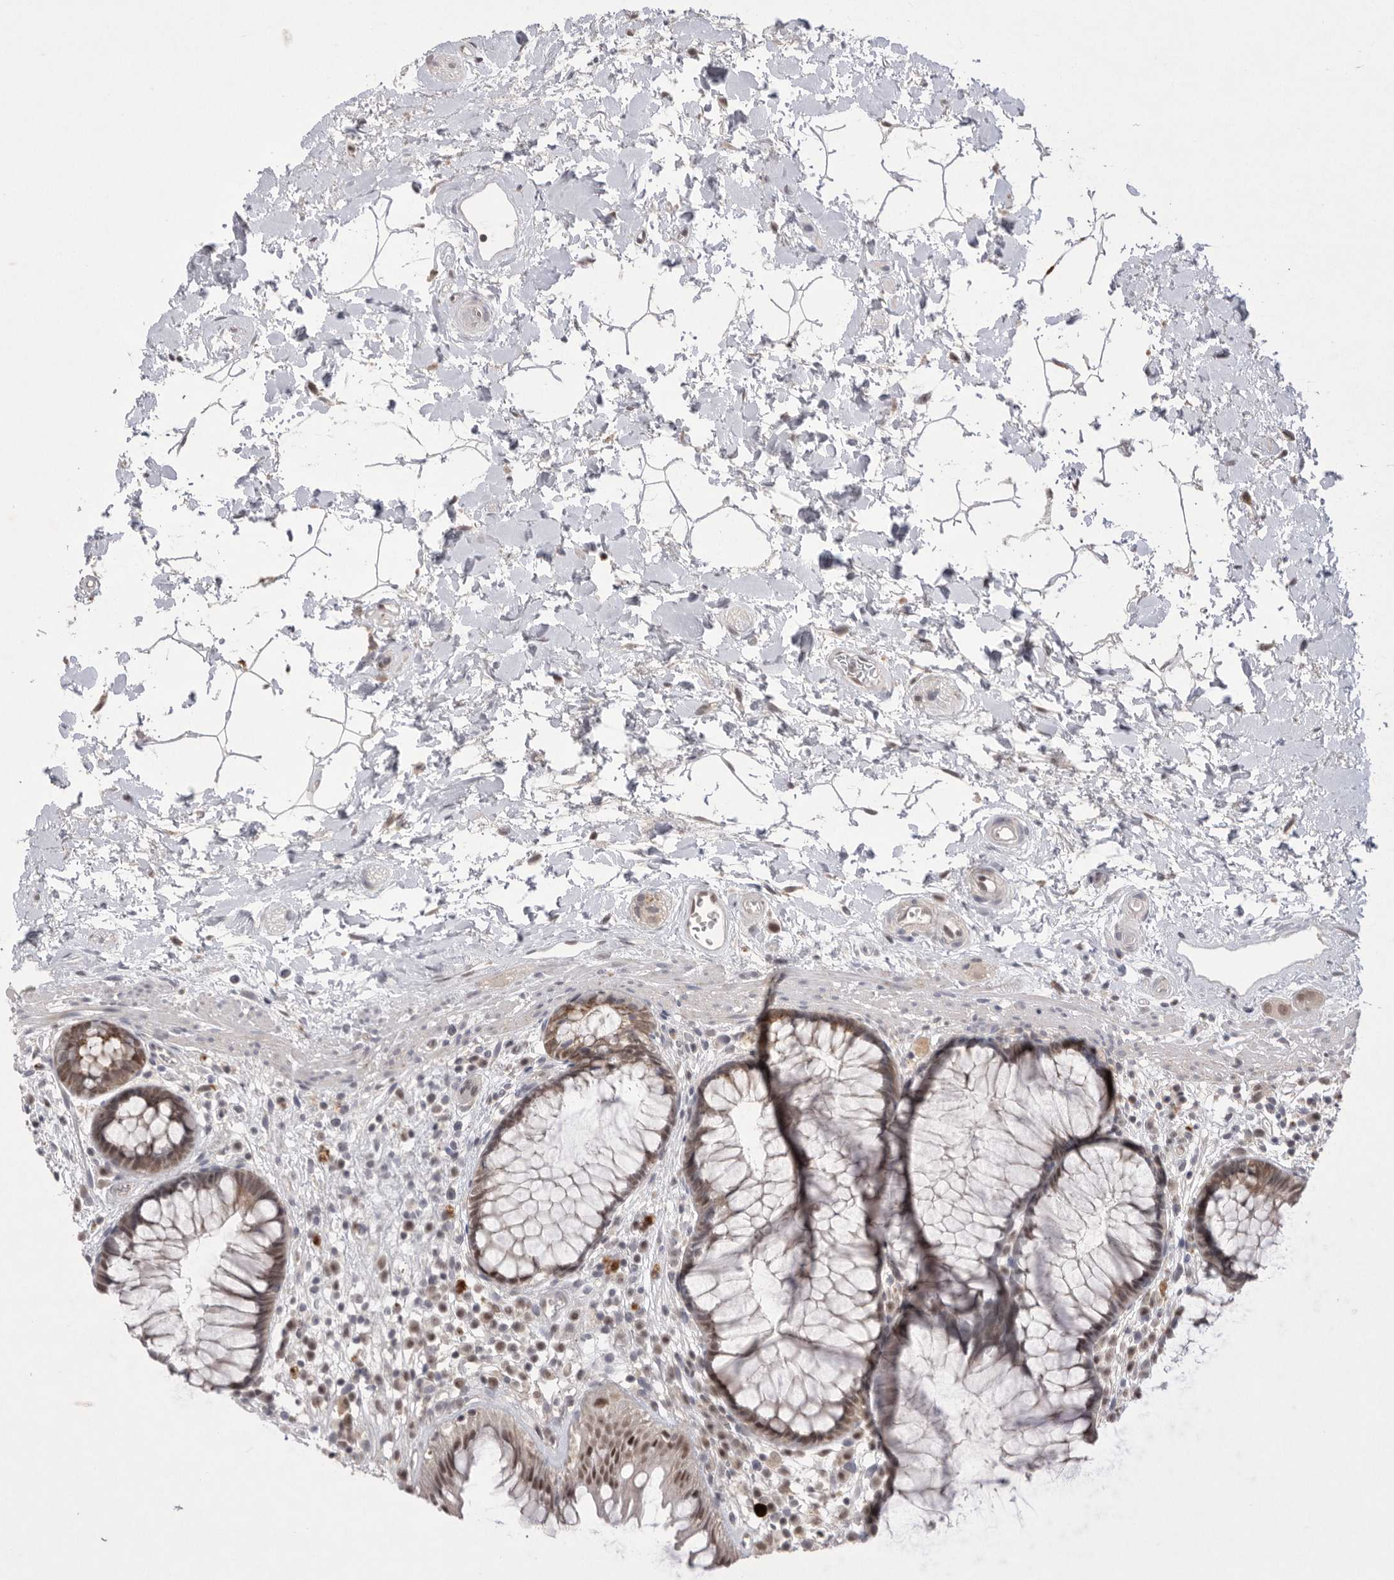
{"staining": {"intensity": "moderate", "quantity": ">75%", "location": "cytoplasmic/membranous,nuclear"}, "tissue": "rectum", "cell_type": "Glandular cells", "image_type": "normal", "snomed": [{"axis": "morphology", "description": "Normal tissue, NOS"}, {"axis": "topography", "description": "Rectum"}], "caption": "Immunohistochemistry of unremarkable human rectum demonstrates medium levels of moderate cytoplasmic/membranous,nuclear staining in about >75% of glandular cells.", "gene": "HUS1", "patient": {"sex": "male", "age": 51}}